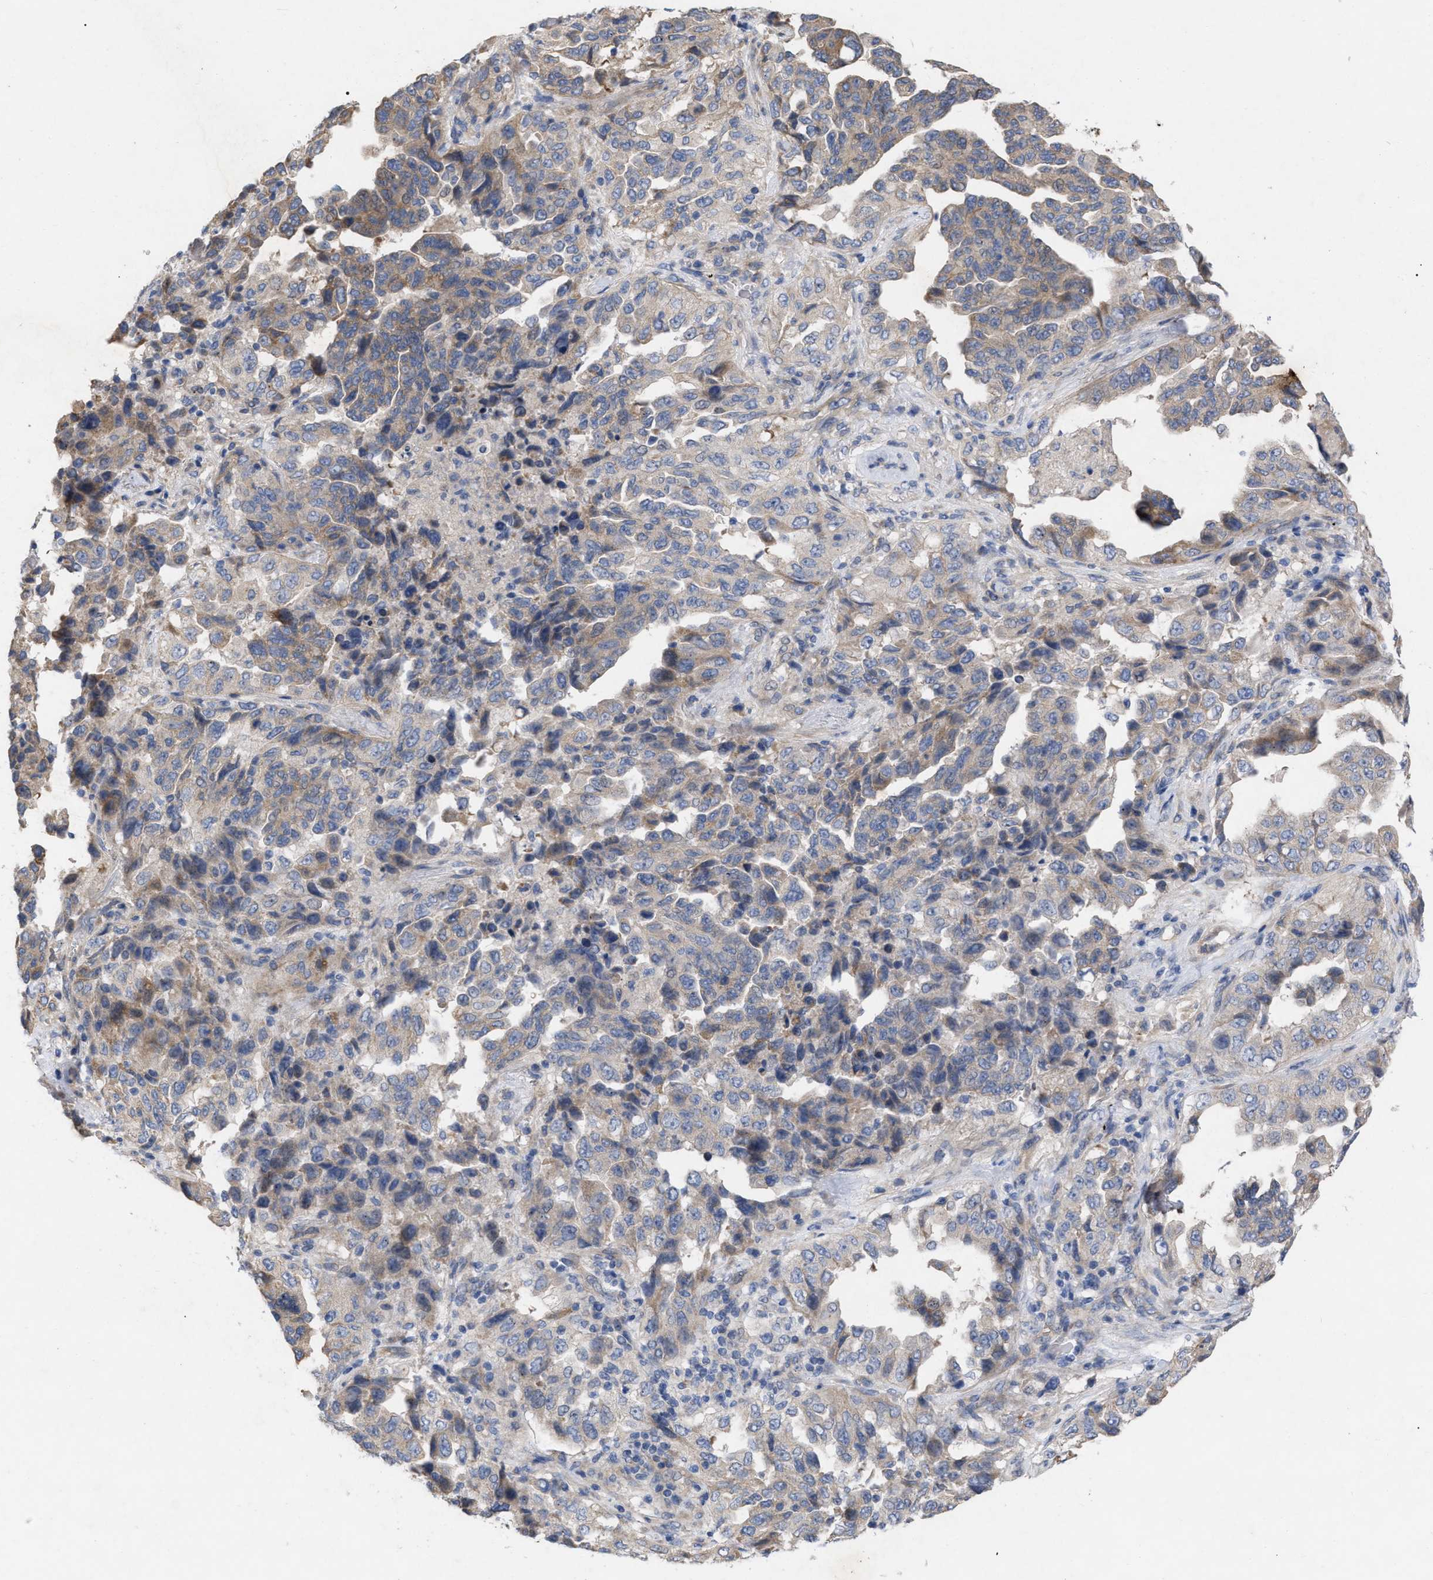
{"staining": {"intensity": "moderate", "quantity": "25%-75%", "location": "cytoplasmic/membranous"}, "tissue": "lung cancer", "cell_type": "Tumor cells", "image_type": "cancer", "snomed": [{"axis": "morphology", "description": "Adenocarcinoma, NOS"}, {"axis": "topography", "description": "Lung"}], "caption": "High-magnification brightfield microscopy of lung cancer stained with DAB (brown) and counterstained with hematoxylin (blue). tumor cells exhibit moderate cytoplasmic/membranous expression is present in about25%-75% of cells.", "gene": "VIP", "patient": {"sex": "female", "age": 51}}